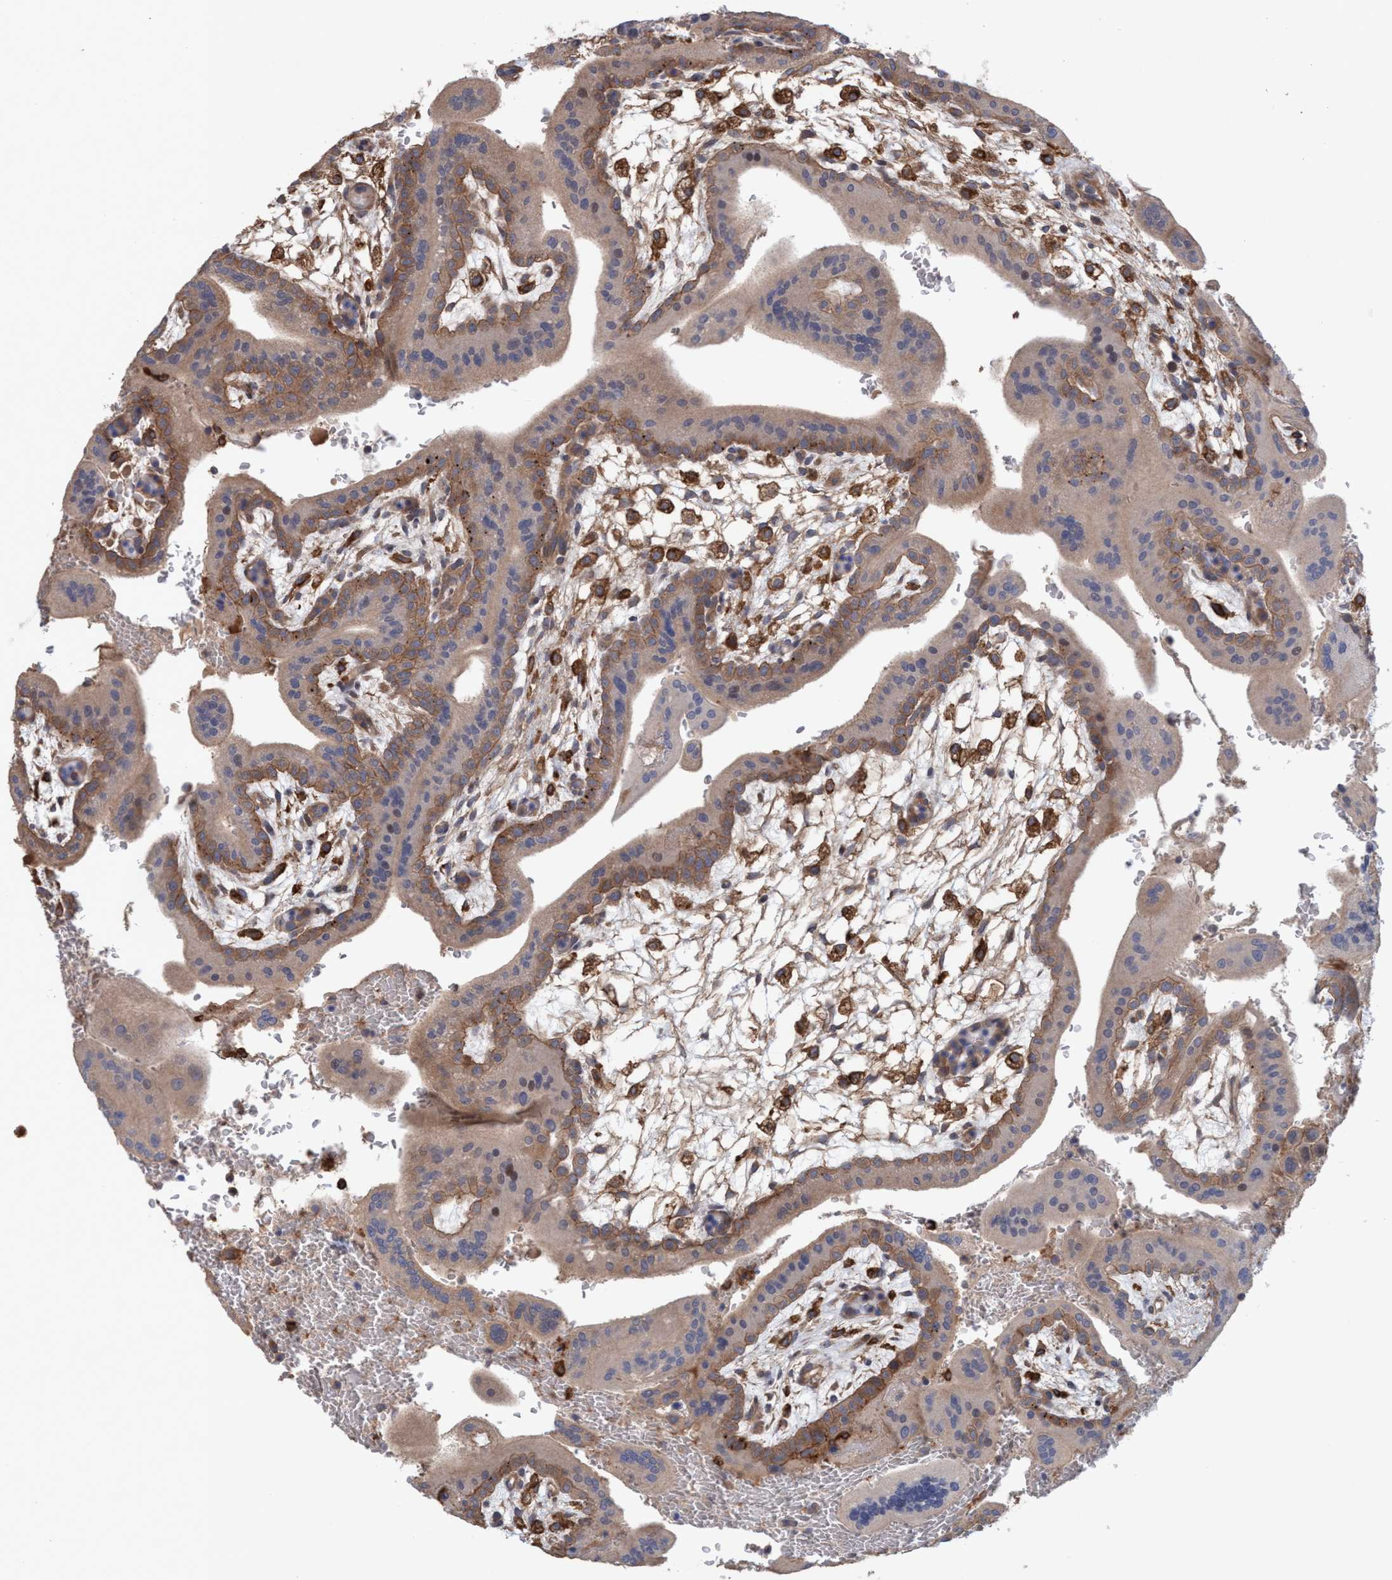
{"staining": {"intensity": "moderate", "quantity": ">75%", "location": "cytoplasmic/membranous"}, "tissue": "placenta", "cell_type": "Trophoblastic cells", "image_type": "normal", "snomed": [{"axis": "morphology", "description": "Normal tissue, NOS"}, {"axis": "topography", "description": "Placenta"}], "caption": "Moderate cytoplasmic/membranous expression is identified in approximately >75% of trophoblastic cells in unremarkable placenta.", "gene": "SPECC1", "patient": {"sex": "female", "age": 35}}